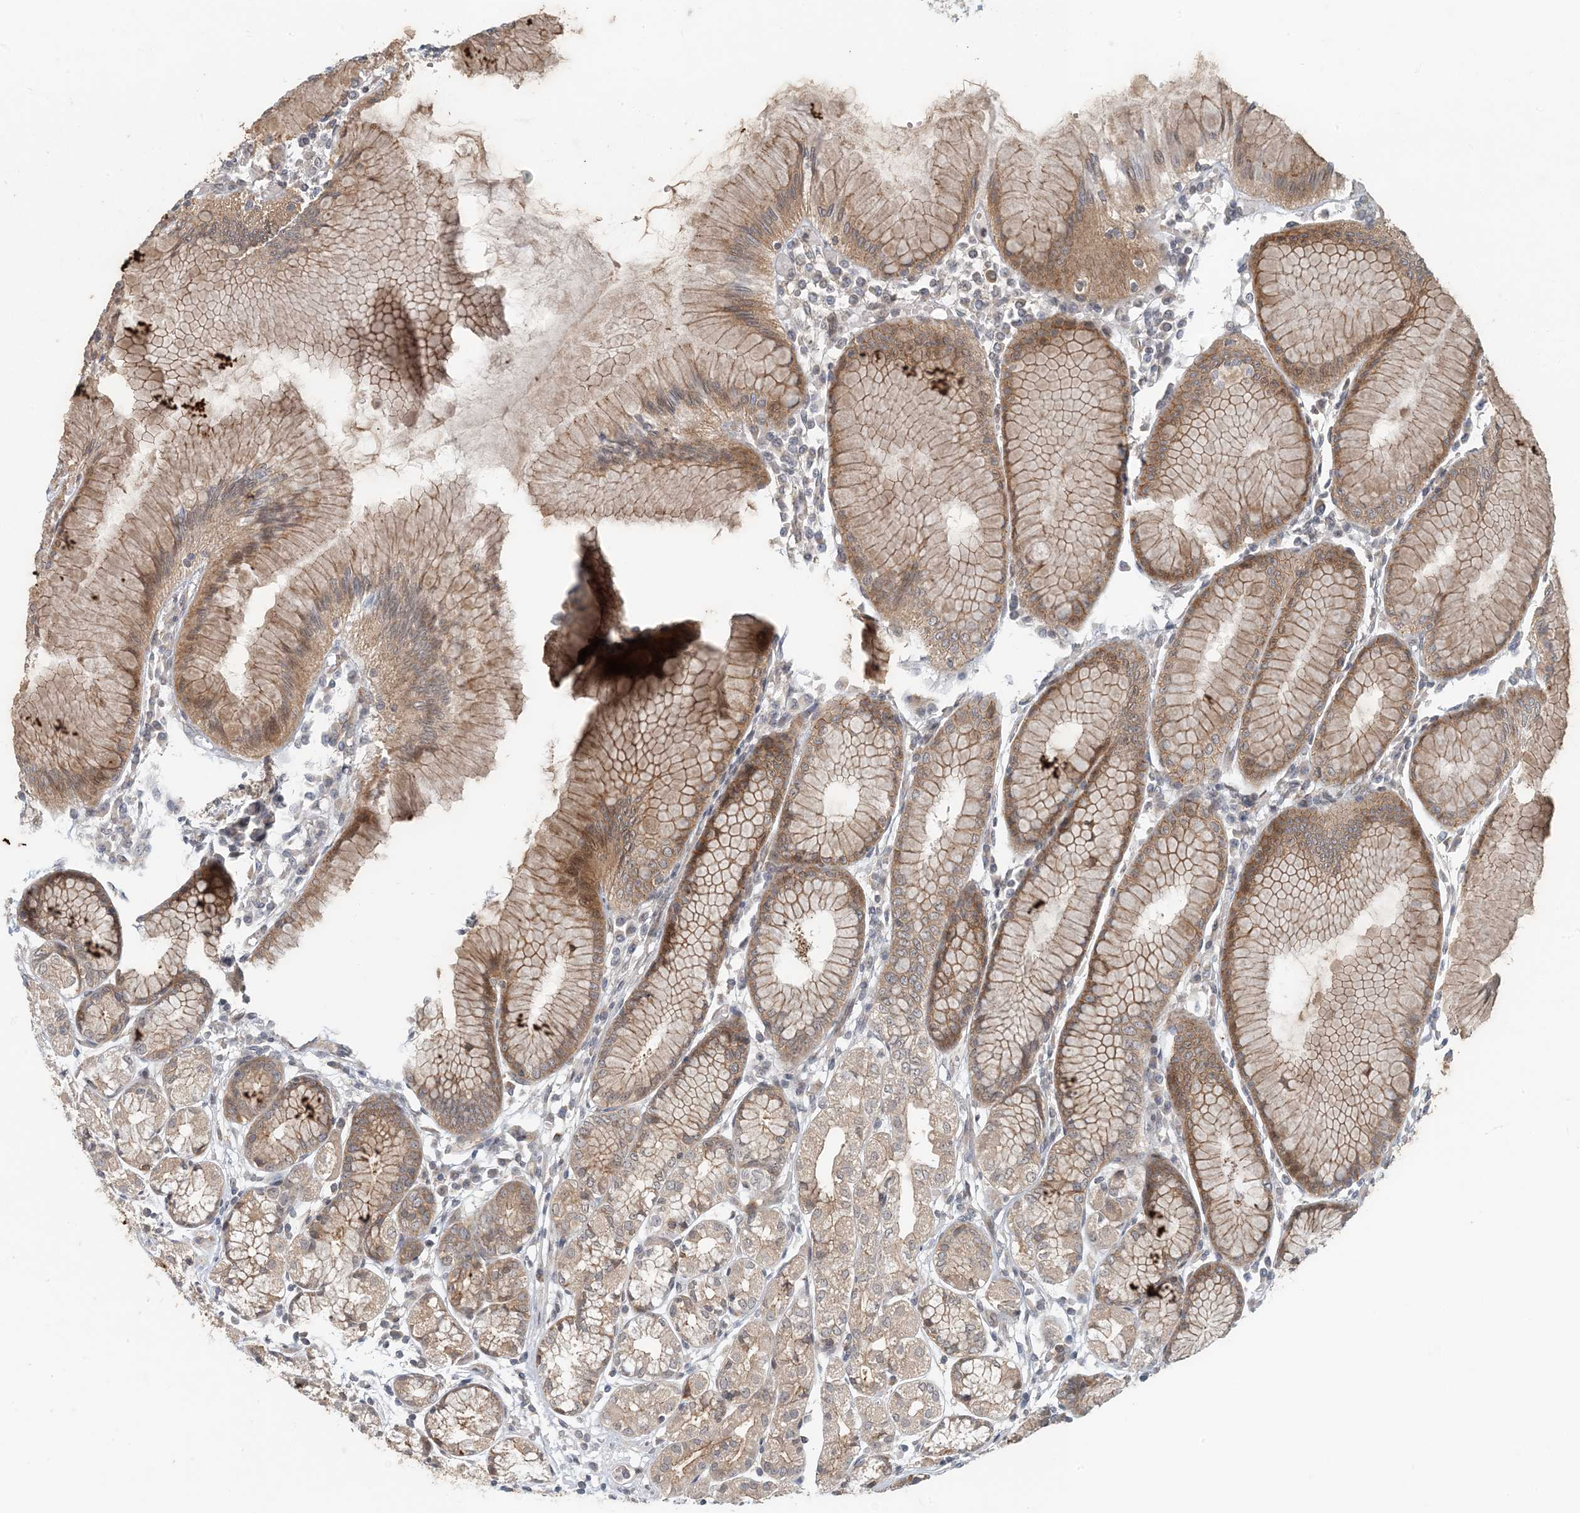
{"staining": {"intensity": "moderate", "quantity": "25%-75%", "location": "cytoplasmic/membranous"}, "tissue": "stomach", "cell_type": "Glandular cells", "image_type": "normal", "snomed": [{"axis": "morphology", "description": "Normal tissue, NOS"}, {"axis": "topography", "description": "Stomach"}], "caption": "Moderate cytoplasmic/membranous positivity for a protein is identified in about 25%-75% of glandular cells of benign stomach using IHC.", "gene": "ATP13A2", "patient": {"sex": "female", "age": 57}}